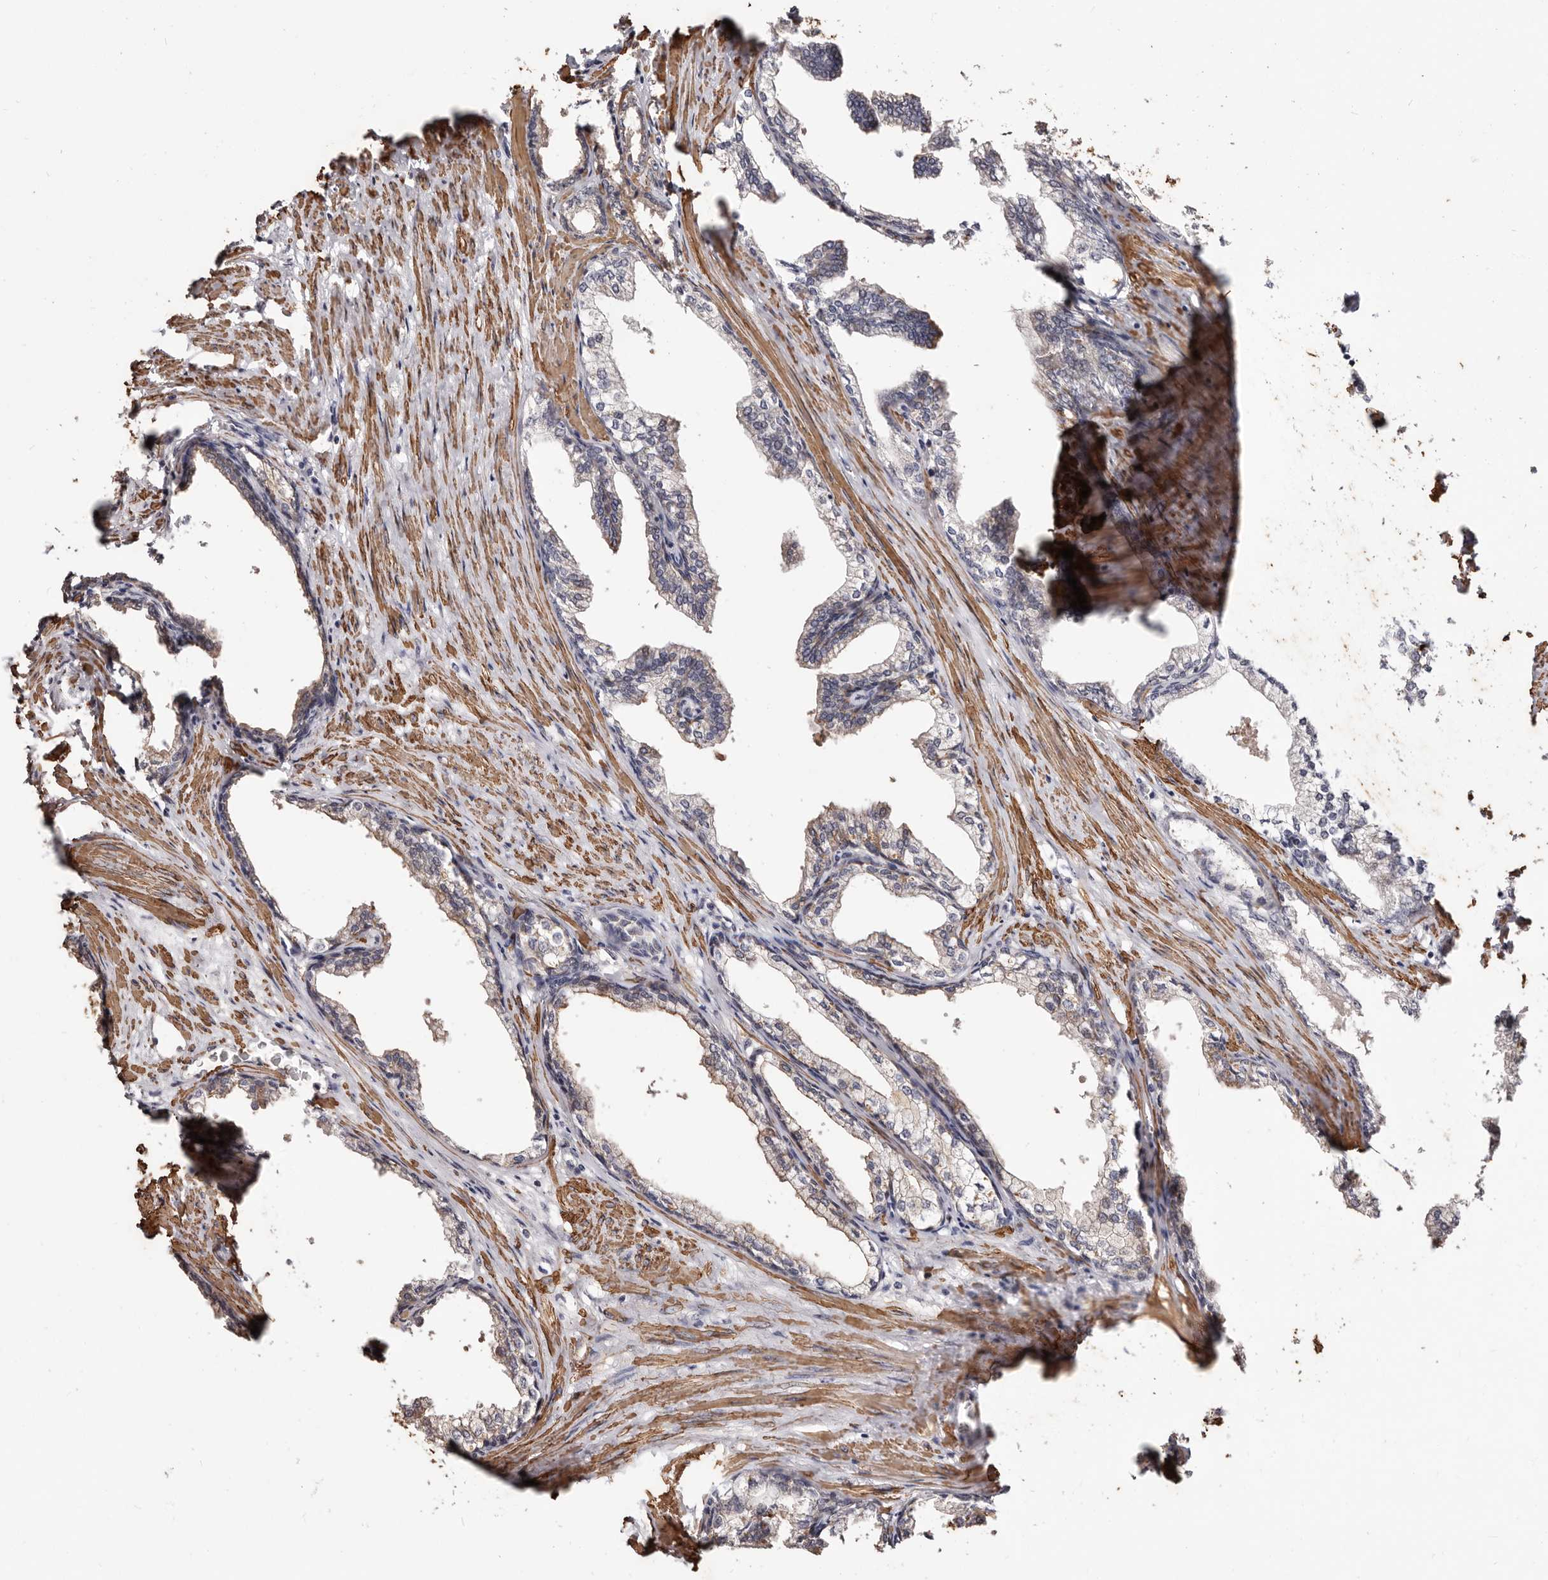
{"staining": {"intensity": "weak", "quantity": "<25%", "location": "cytoplasmic/membranous"}, "tissue": "prostate cancer", "cell_type": "Tumor cells", "image_type": "cancer", "snomed": [{"axis": "morphology", "description": "Adenocarcinoma, High grade"}, {"axis": "topography", "description": "Prostate"}], "caption": "This is an immunohistochemistry (IHC) image of human prostate adenocarcinoma (high-grade). There is no positivity in tumor cells.", "gene": "TRIP13", "patient": {"sex": "male", "age": 58}}